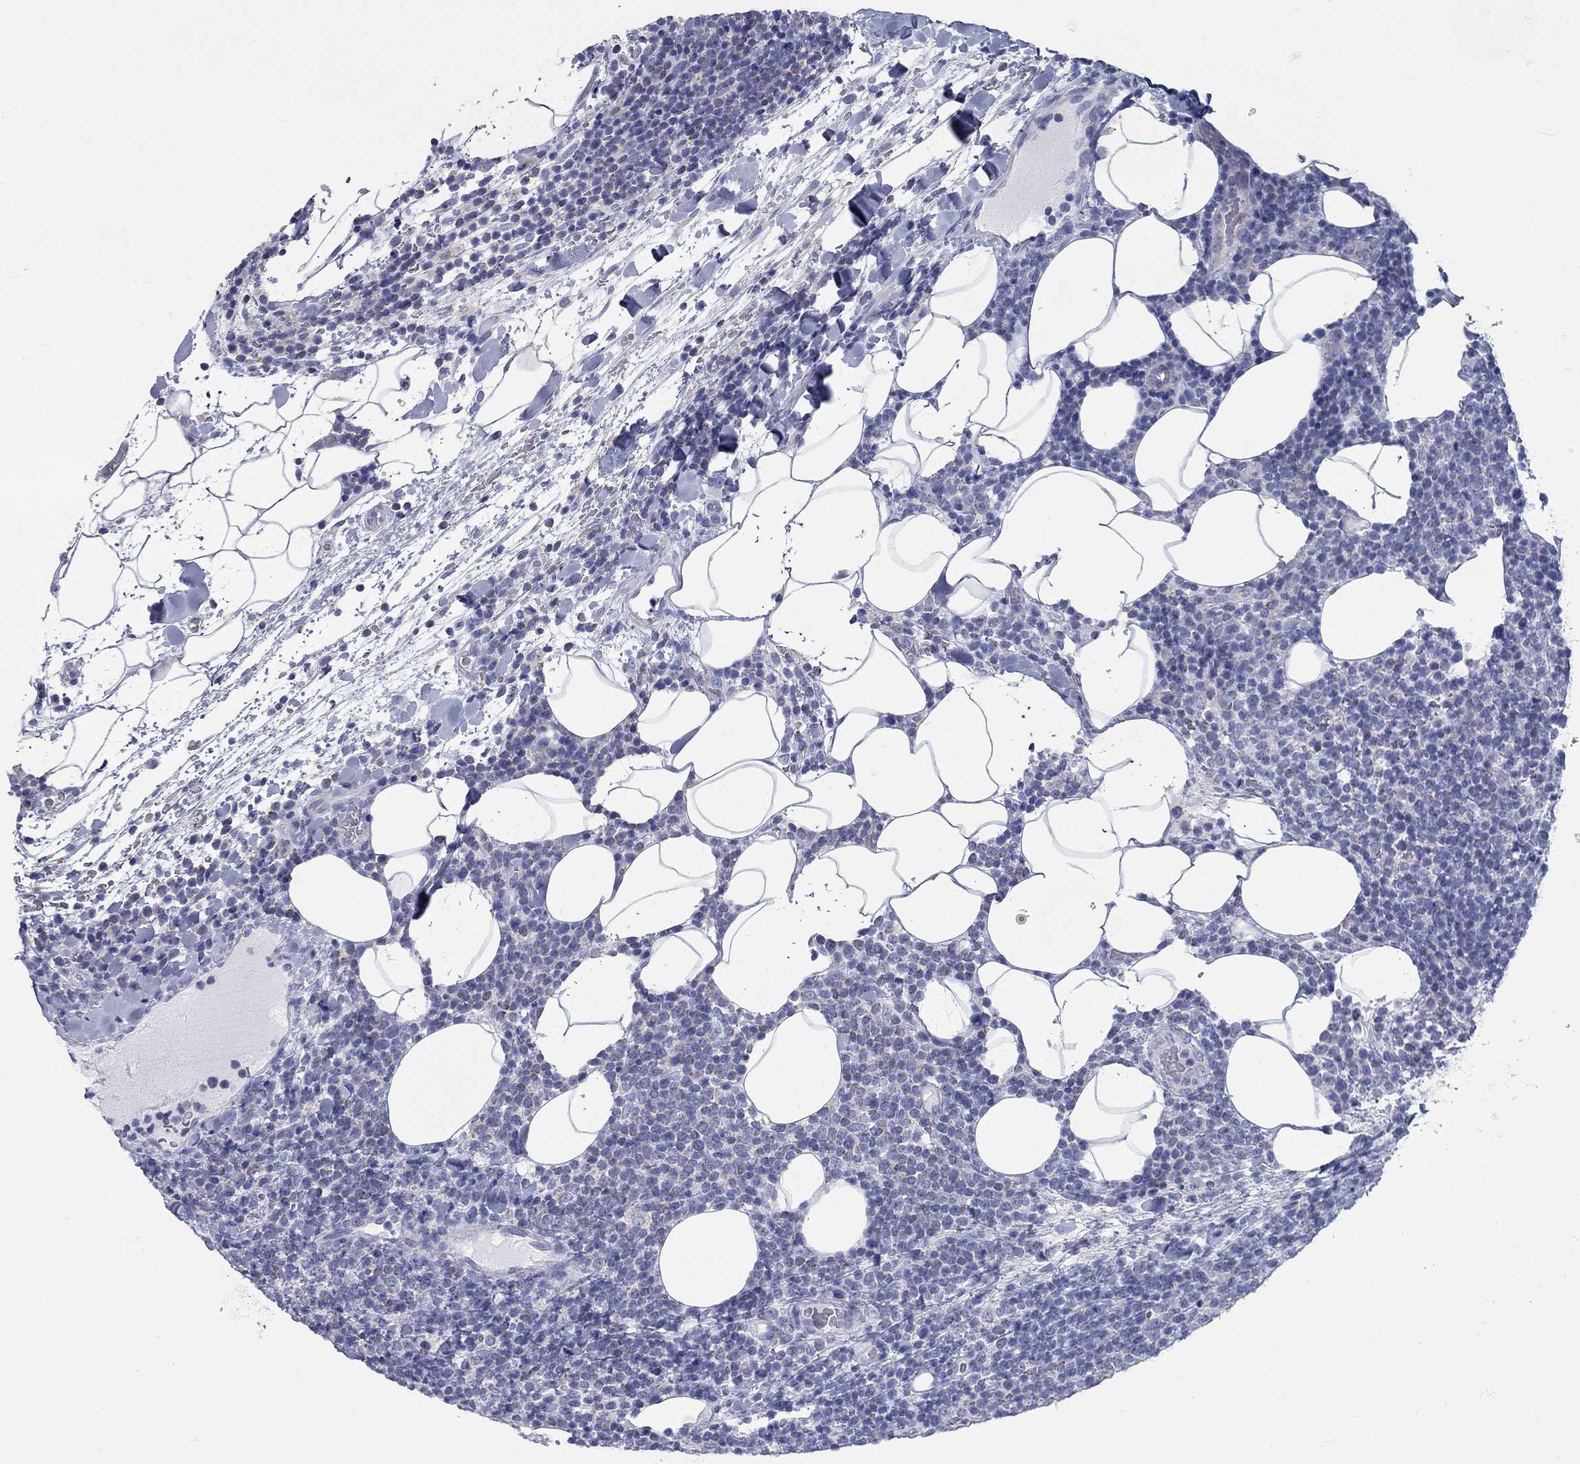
{"staining": {"intensity": "negative", "quantity": "none", "location": "none"}, "tissue": "lymphoma", "cell_type": "Tumor cells", "image_type": "cancer", "snomed": [{"axis": "morphology", "description": "Malignant lymphoma, non-Hodgkin's type, High grade"}, {"axis": "topography", "description": "Lymph node"}], "caption": "The micrograph exhibits no significant staining in tumor cells of high-grade malignant lymphoma, non-Hodgkin's type.", "gene": "PDZD3", "patient": {"sex": "male", "age": 61}}